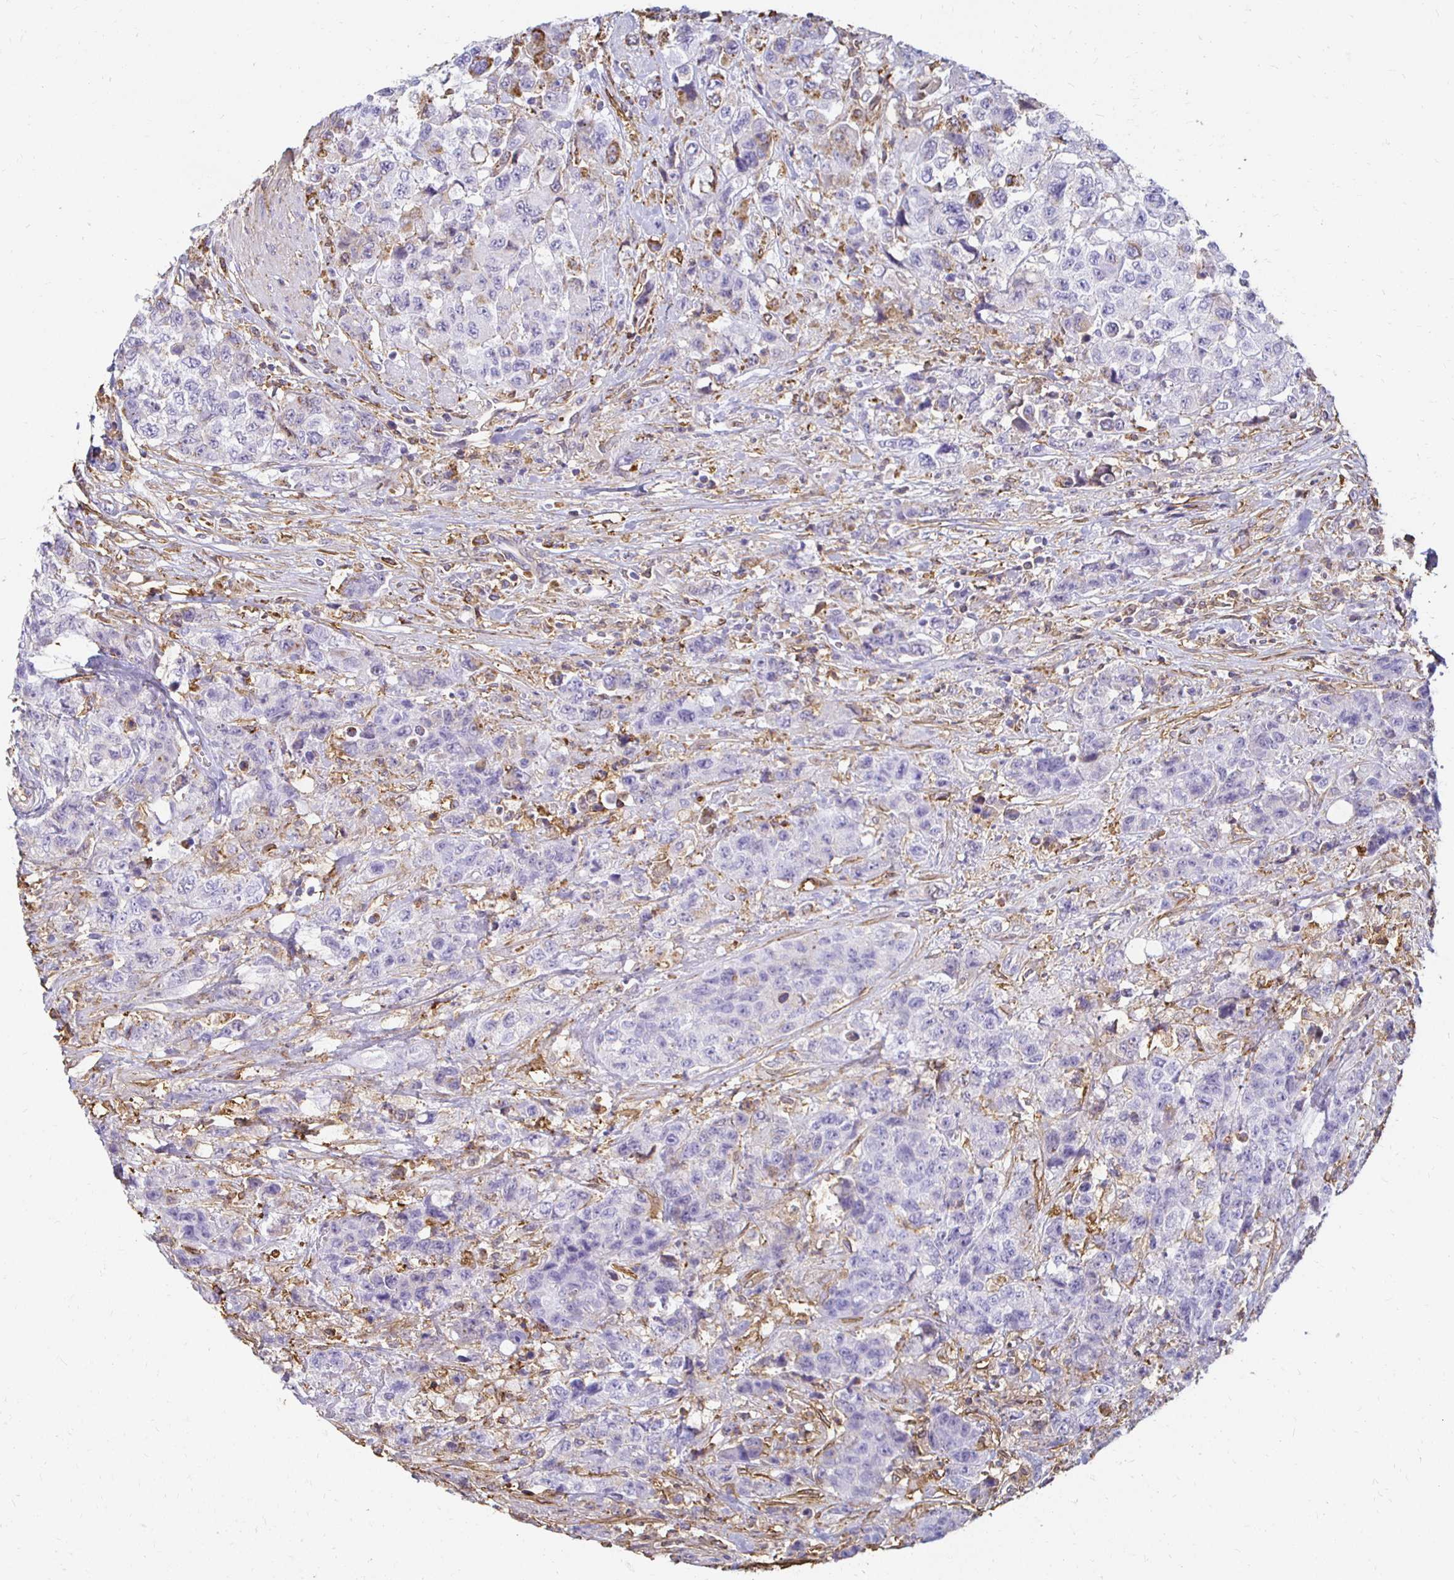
{"staining": {"intensity": "negative", "quantity": "none", "location": "none"}, "tissue": "urothelial cancer", "cell_type": "Tumor cells", "image_type": "cancer", "snomed": [{"axis": "morphology", "description": "Urothelial carcinoma, High grade"}, {"axis": "topography", "description": "Urinary bladder"}], "caption": "Urothelial cancer stained for a protein using IHC displays no positivity tumor cells.", "gene": "TAS1R3", "patient": {"sex": "female", "age": 78}}